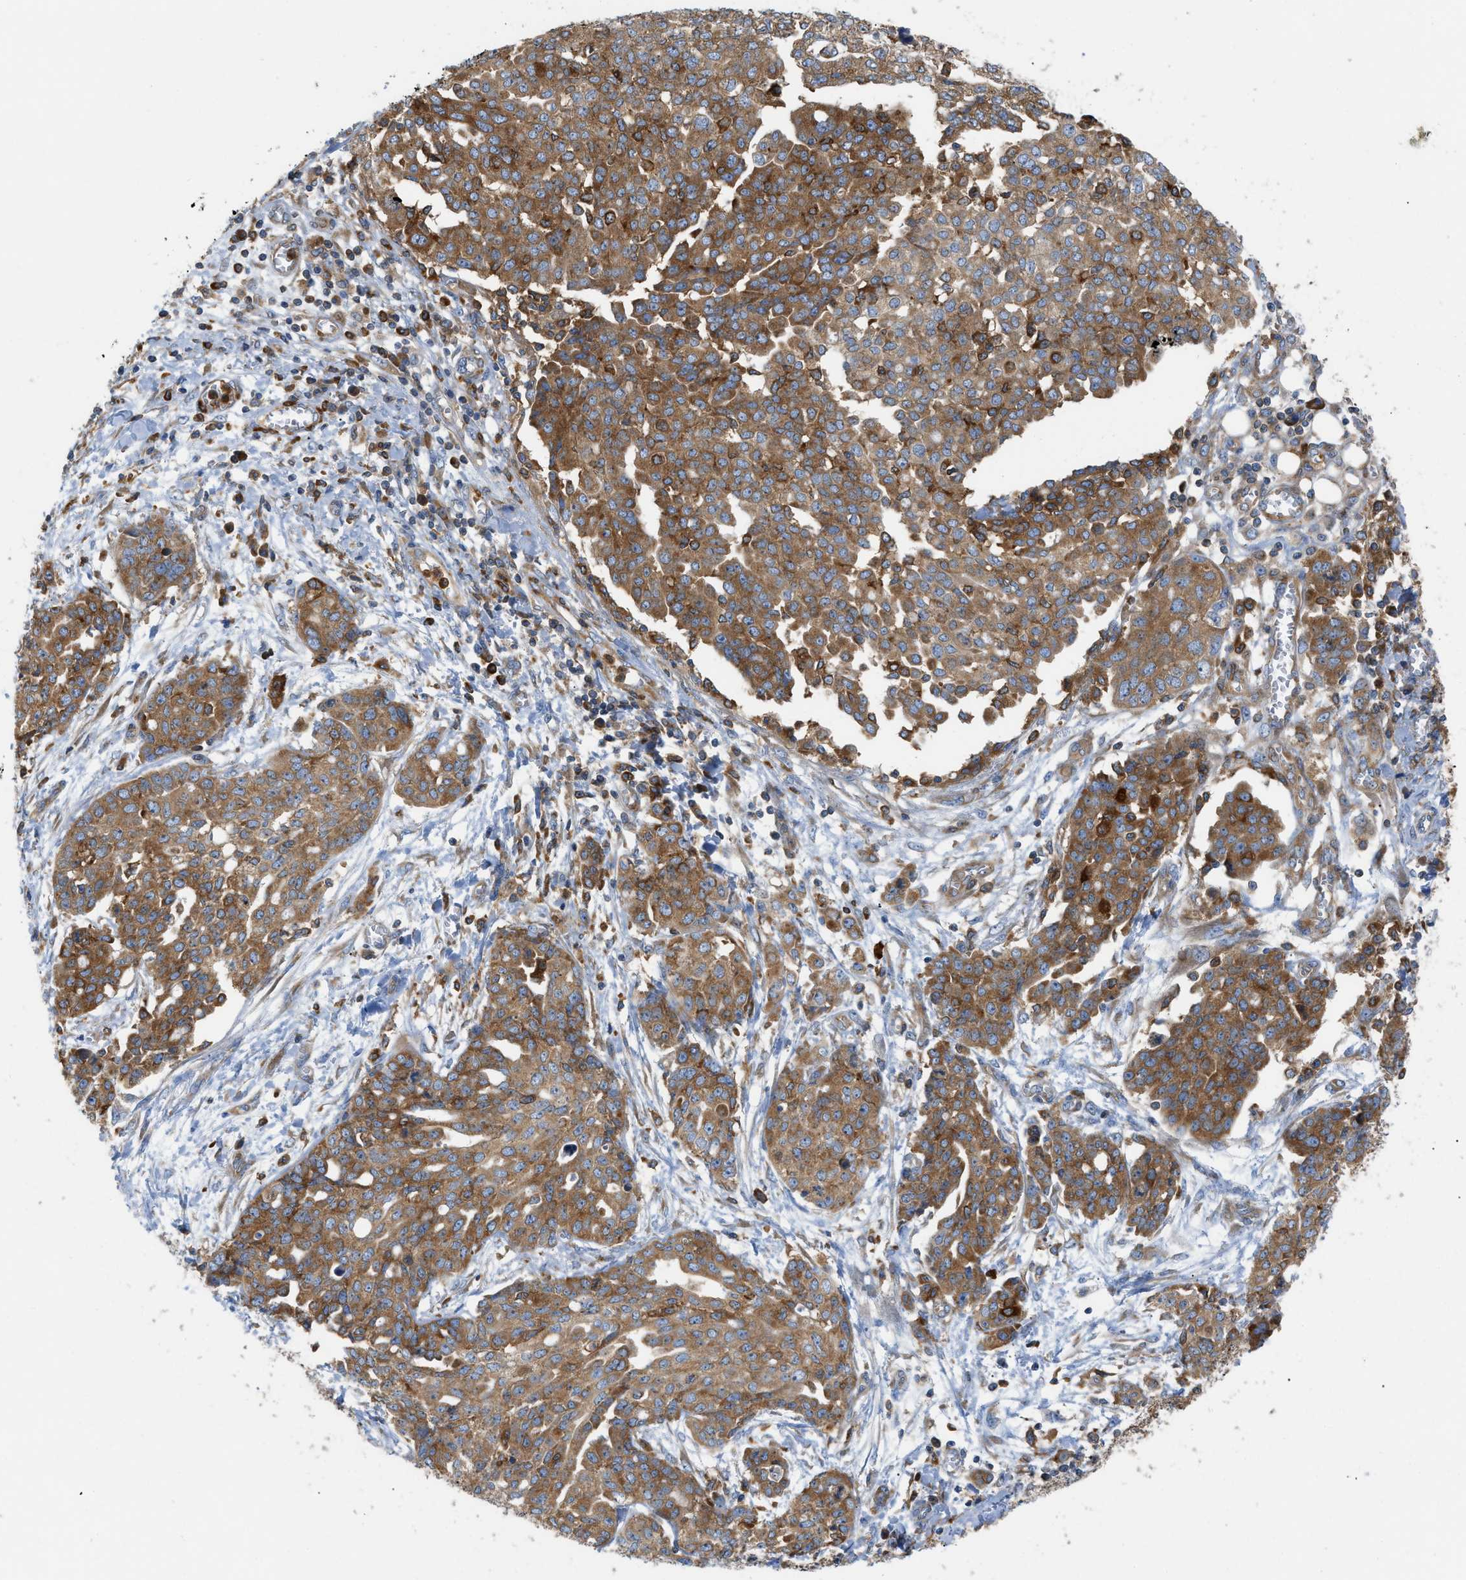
{"staining": {"intensity": "moderate", "quantity": ">75%", "location": "cytoplasmic/membranous"}, "tissue": "ovarian cancer", "cell_type": "Tumor cells", "image_type": "cancer", "snomed": [{"axis": "morphology", "description": "Cystadenocarcinoma, serous, NOS"}, {"axis": "topography", "description": "Soft tissue"}, {"axis": "topography", "description": "Ovary"}], "caption": "This histopathology image reveals ovarian cancer (serous cystadenocarcinoma) stained with IHC to label a protein in brown. The cytoplasmic/membranous of tumor cells show moderate positivity for the protein. Nuclei are counter-stained blue.", "gene": "GPAT4", "patient": {"sex": "female", "age": 57}}